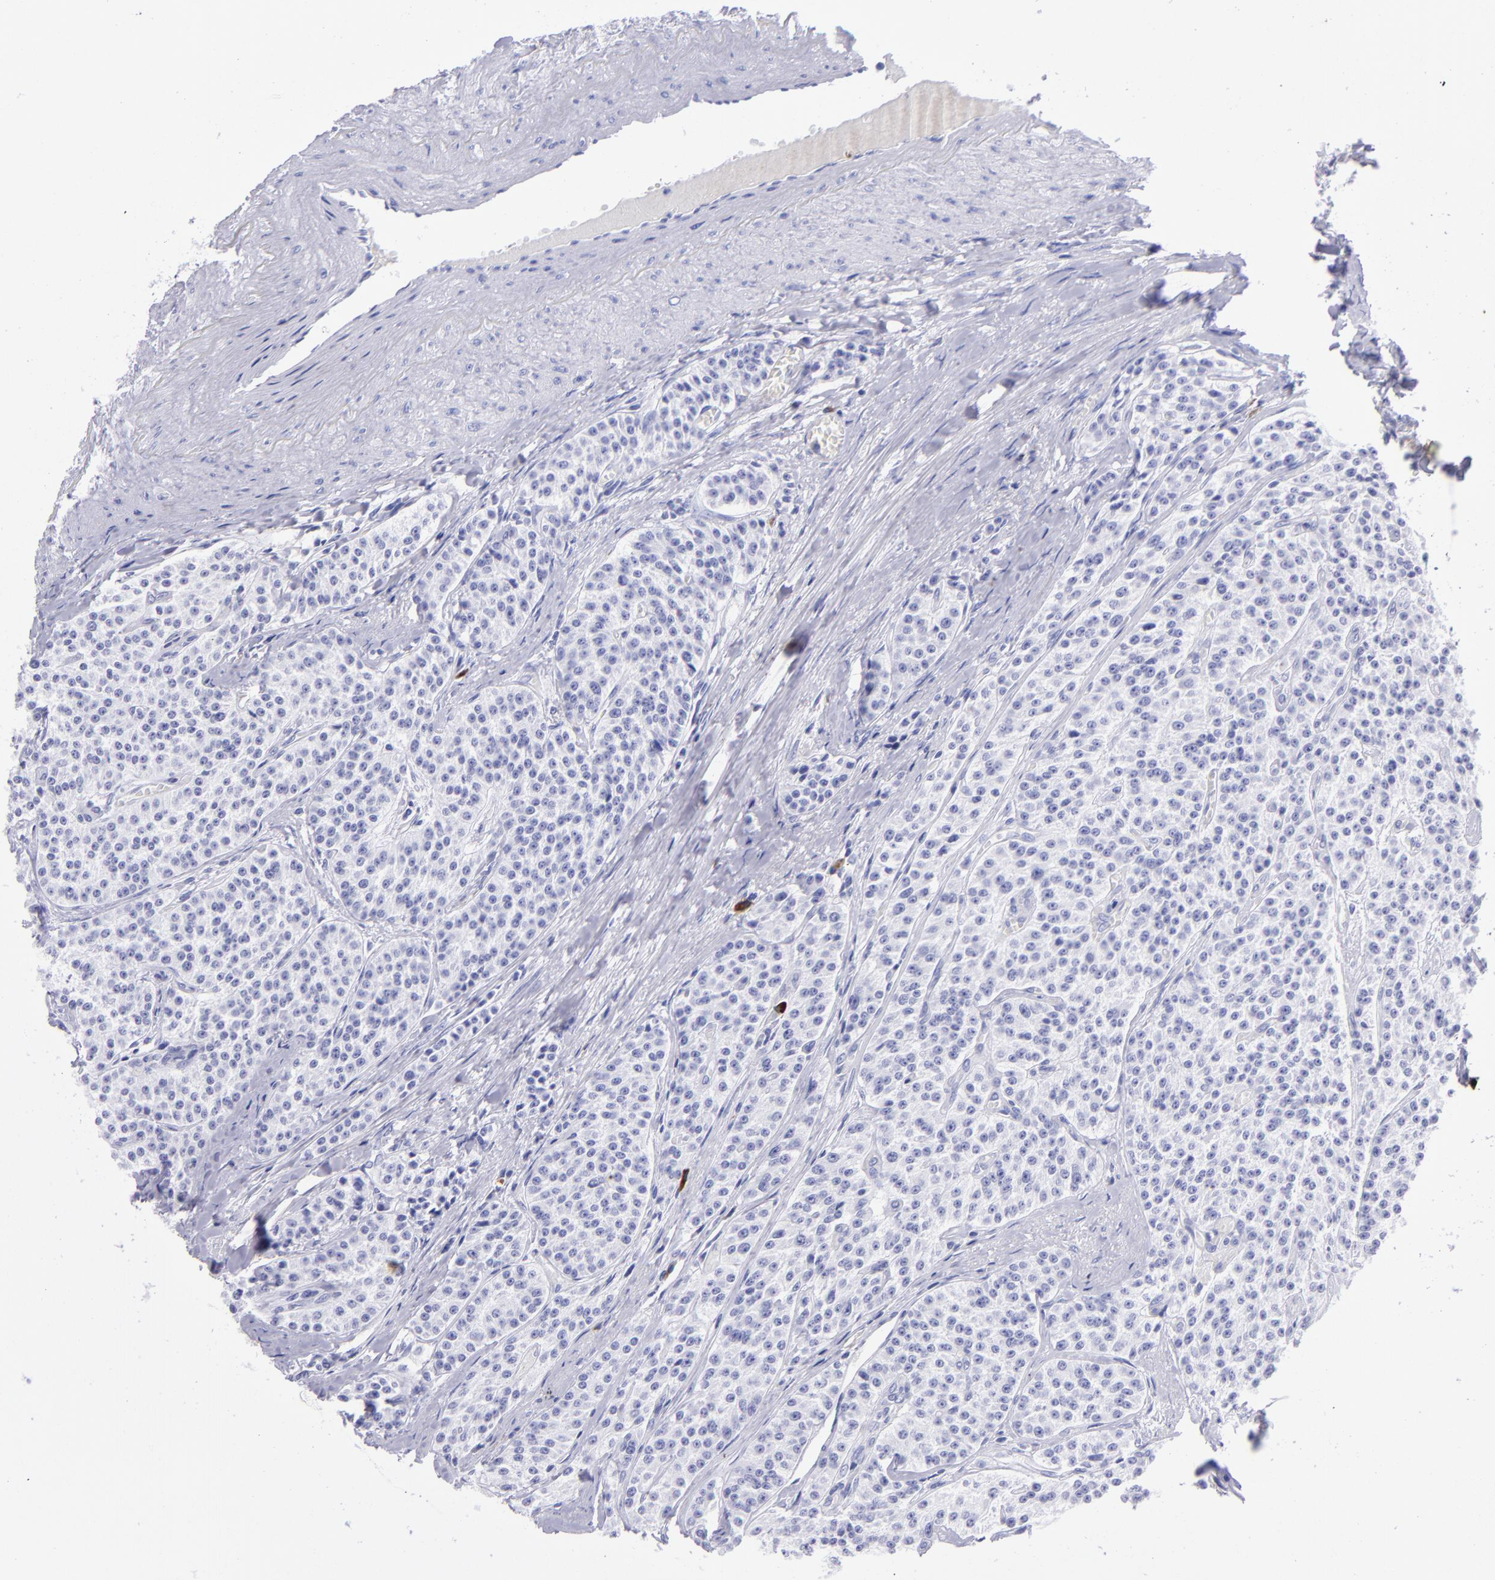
{"staining": {"intensity": "negative", "quantity": "none", "location": "none"}, "tissue": "carcinoid", "cell_type": "Tumor cells", "image_type": "cancer", "snomed": [{"axis": "morphology", "description": "Carcinoid, malignant, NOS"}, {"axis": "topography", "description": "Stomach"}], "caption": "This is a image of immunohistochemistry (IHC) staining of malignant carcinoid, which shows no expression in tumor cells.", "gene": "TYRP1", "patient": {"sex": "female", "age": 76}}